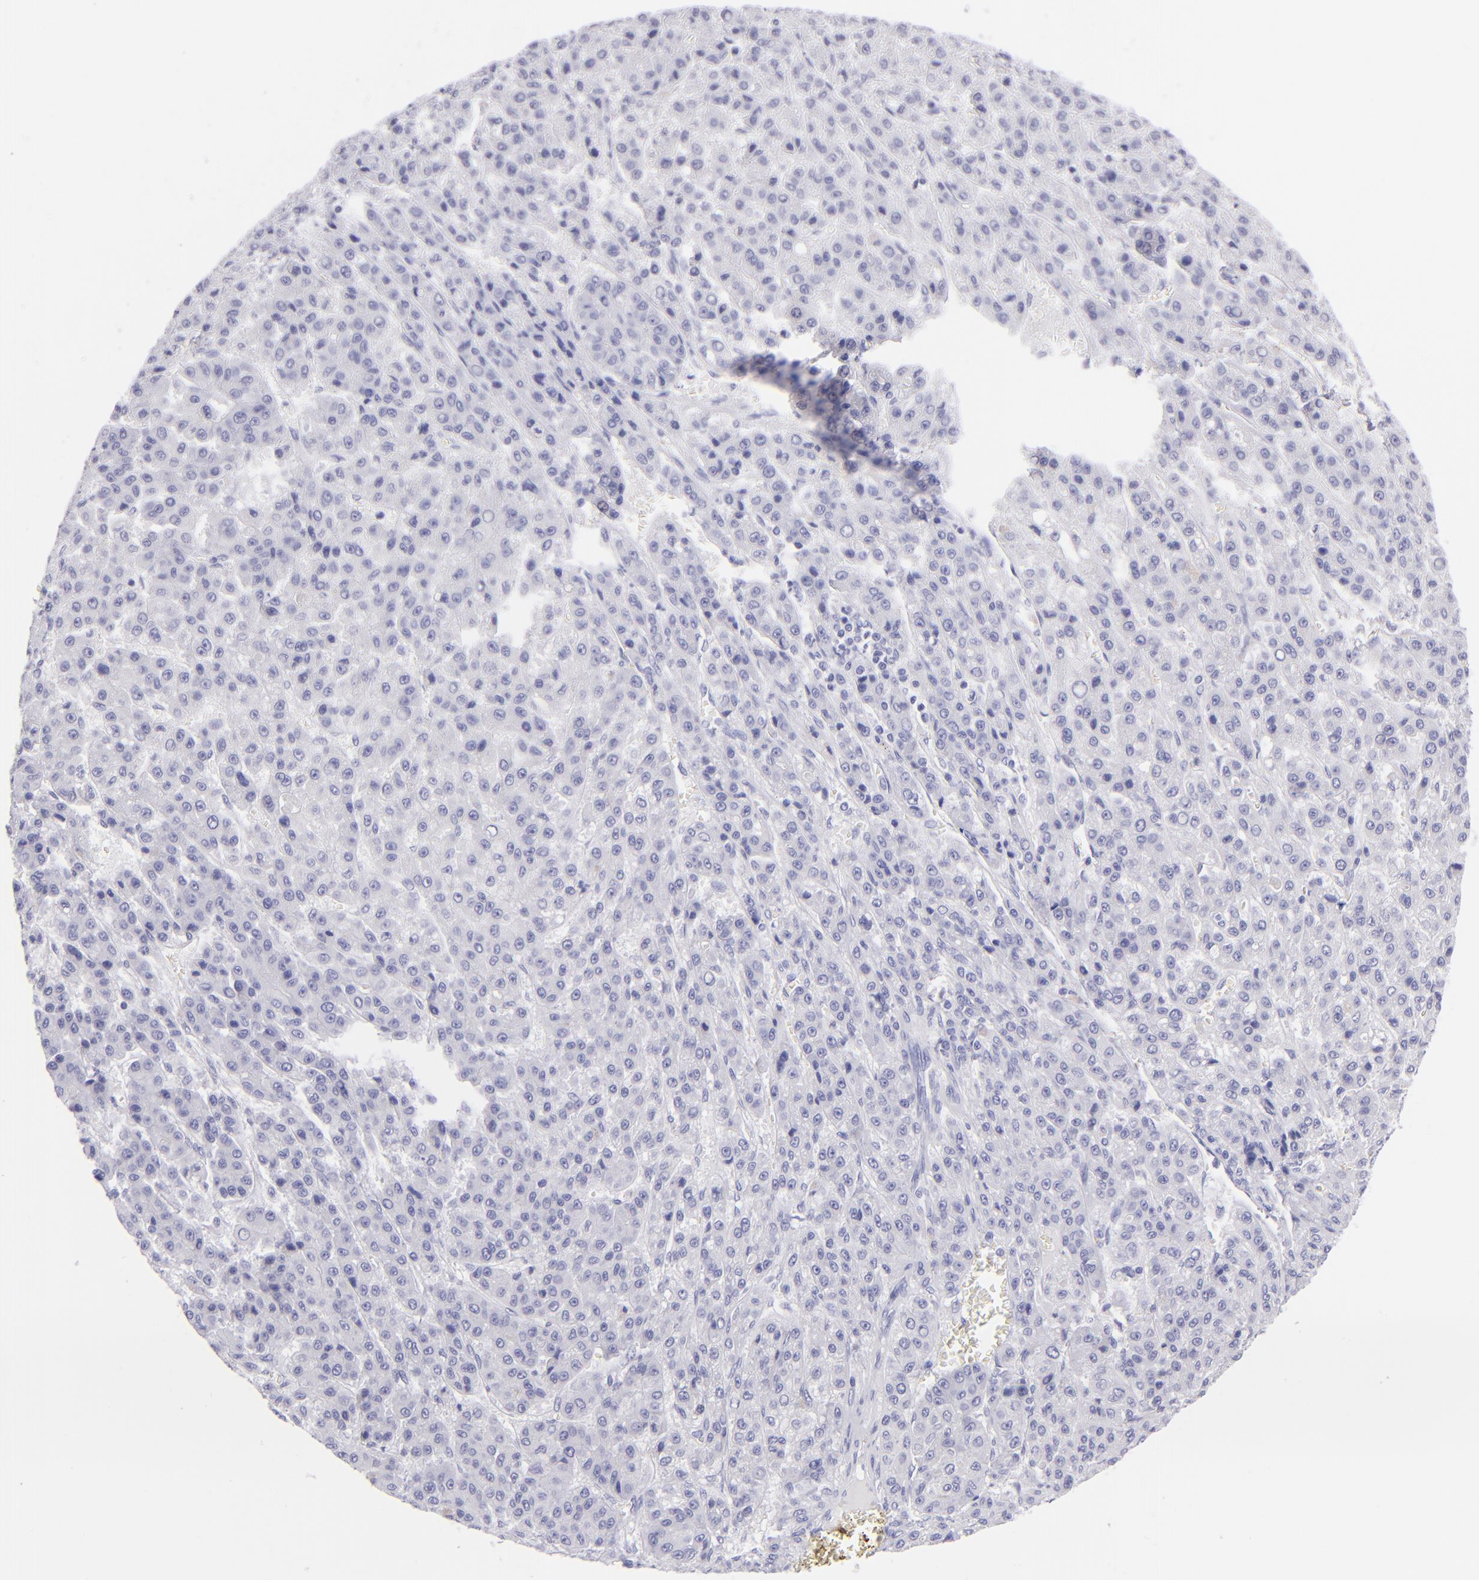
{"staining": {"intensity": "negative", "quantity": "none", "location": "none"}, "tissue": "liver cancer", "cell_type": "Tumor cells", "image_type": "cancer", "snomed": [{"axis": "morphology", "description": "Carcinoma, Hepatocellular, NOS"}, {"axis": "topography", "description": "Liver"}], "caption": "DAB immunohistochemical staining of hepatocellular carcinoma (liver) reveals no significant expression in tumor cells.", "gene": "CNP", "patient": {"sex": "male", "age": 70}}